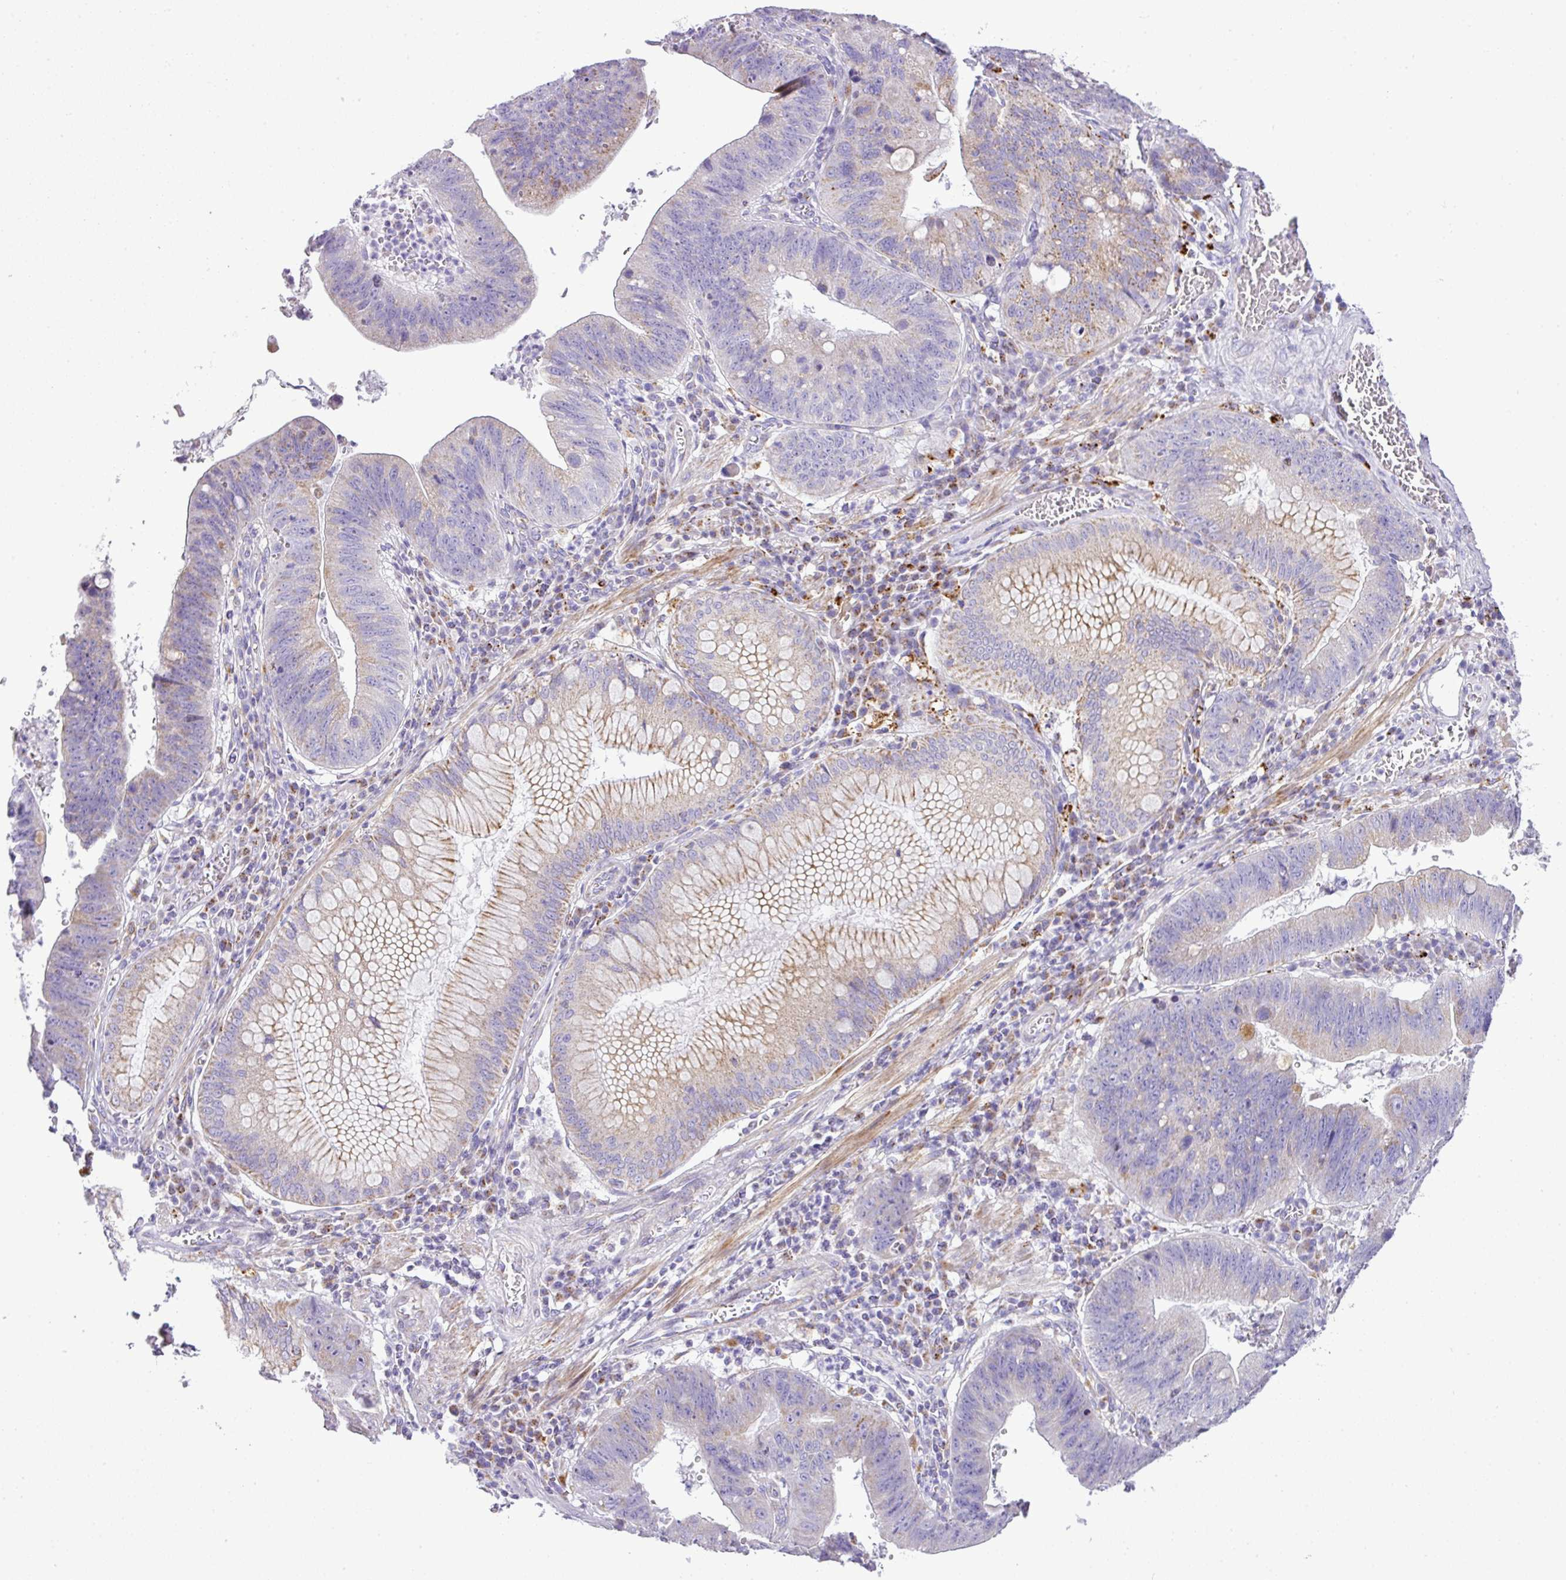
{"staining": {"intensity": "moderate", "quantity": "25%-75%", "location": "cytoplasmic/membranous"}, "tissue": "stomach cancer", "cell_type": "Tumor cells", "image_type": "cancer", "snomed": [{"axis": "morphology", "description": "Adenocarcinoma, NOS"}, {"axis": "topography", "description": "Stomach"}], "caption": "IHC (DAB) staining of adenocarcinoma (stomach) reveals moderate cytoplasmic/membranous protein staining in approximately 25%-75% of tumor cells.", "gene": "PGAP4", "patient": {"sex": "male", "age": 59}}